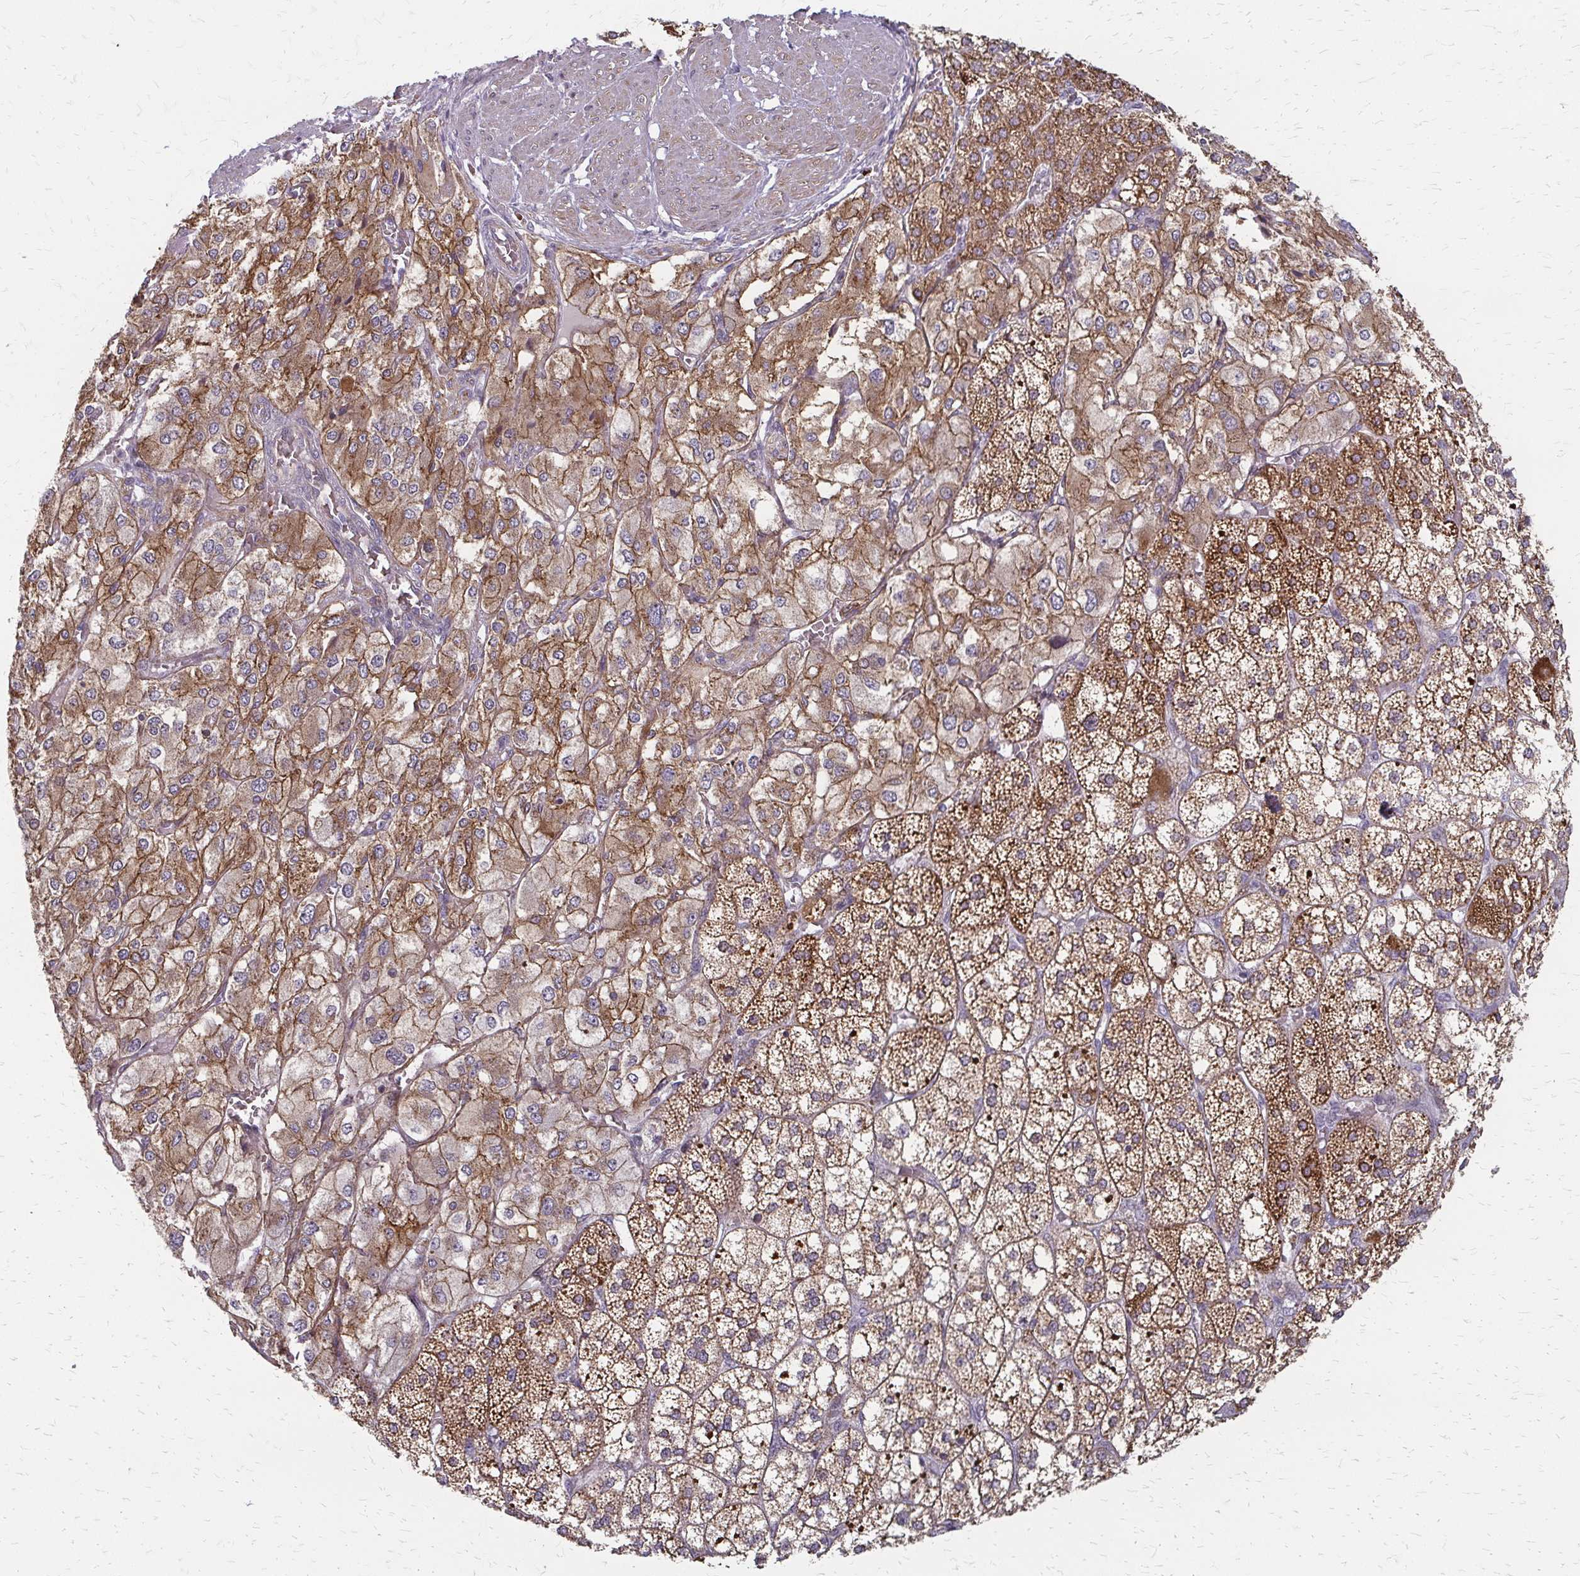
{"staining": {"intensity": "strong", "quantity": ">75%", "location": "cytoplasmic/membranous"}, "tissue": "adrenal gland", "cell_type": "Glandular cells", "image_type": "normal", "snomed": [{"axis": "morphology", "description": "Normal tissue, NOS"}, {"axis": "topography", "description": "Adrenal gland"}], "caption": "Immunohistochemistry image of benign adrenal gland: adrenal gland stained using immunohistochemistry (IHC) shows high levels of strong protein expression localized specifically in the cytoplasmic/membranous of glandular cells, appearing as a cytoplasmic/membranous brown color.", "gene": "ZNF383", "patient": {"sex": "female", "age": 60}}